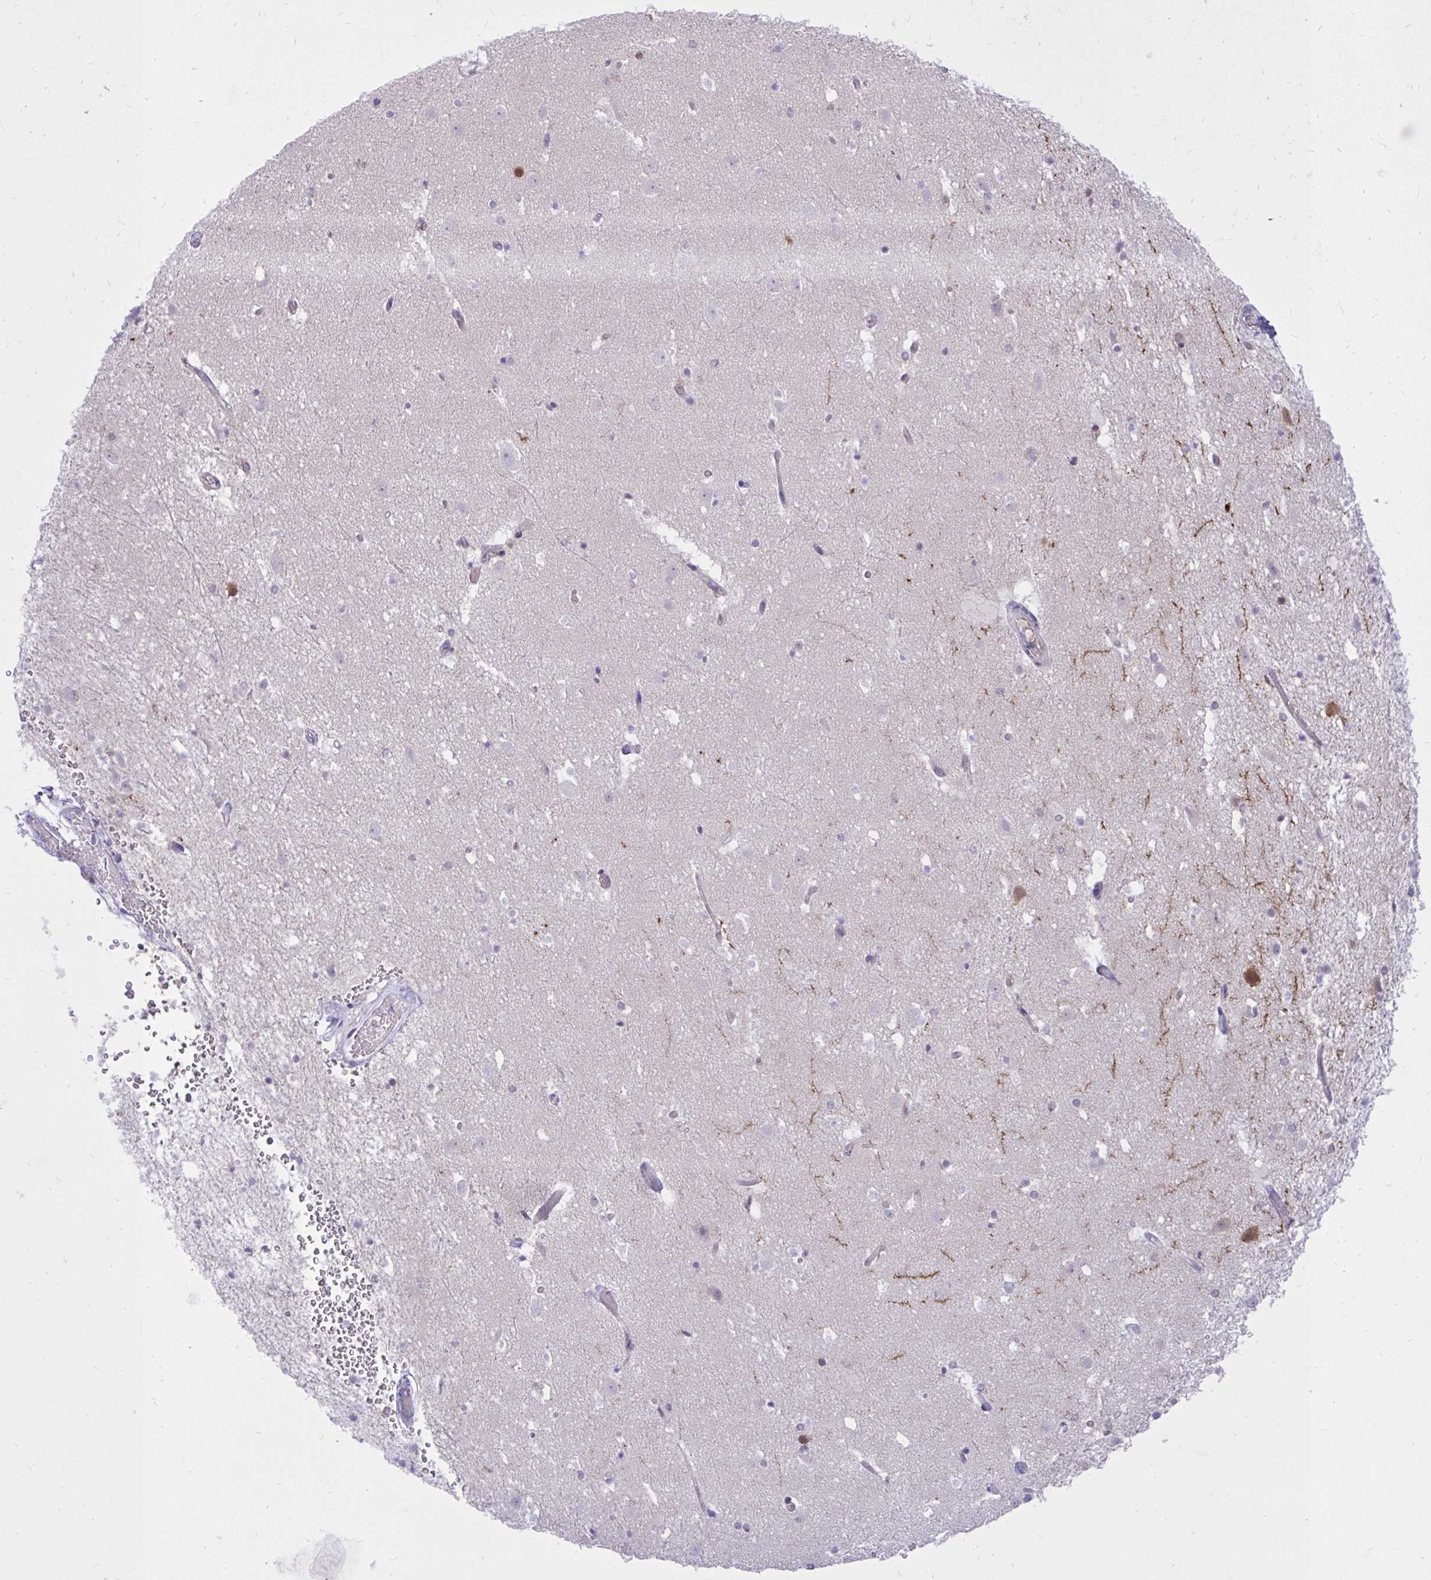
{"staining": {"intensity": "negative", "quantity": "none", "location": "none"}, "tissue": "caudate", "cell_type": "Glial cells", "image_type": "normal", "snomed": [{"axis": "morphology", "description": "Normal tissue, NOS"}, {"axis": "topography", "description": "Lateral ventricle wall"}], "caption": "IHC of unremarkable human caudate exhibits no staining in glial cells. (DAB (3,3'-diaminobenzidine) immunohistochemistry (IHC) with hematoxylin counter stain).", "gene": "GPRIN3", "patient": {"sex": "male", "age": 37}}